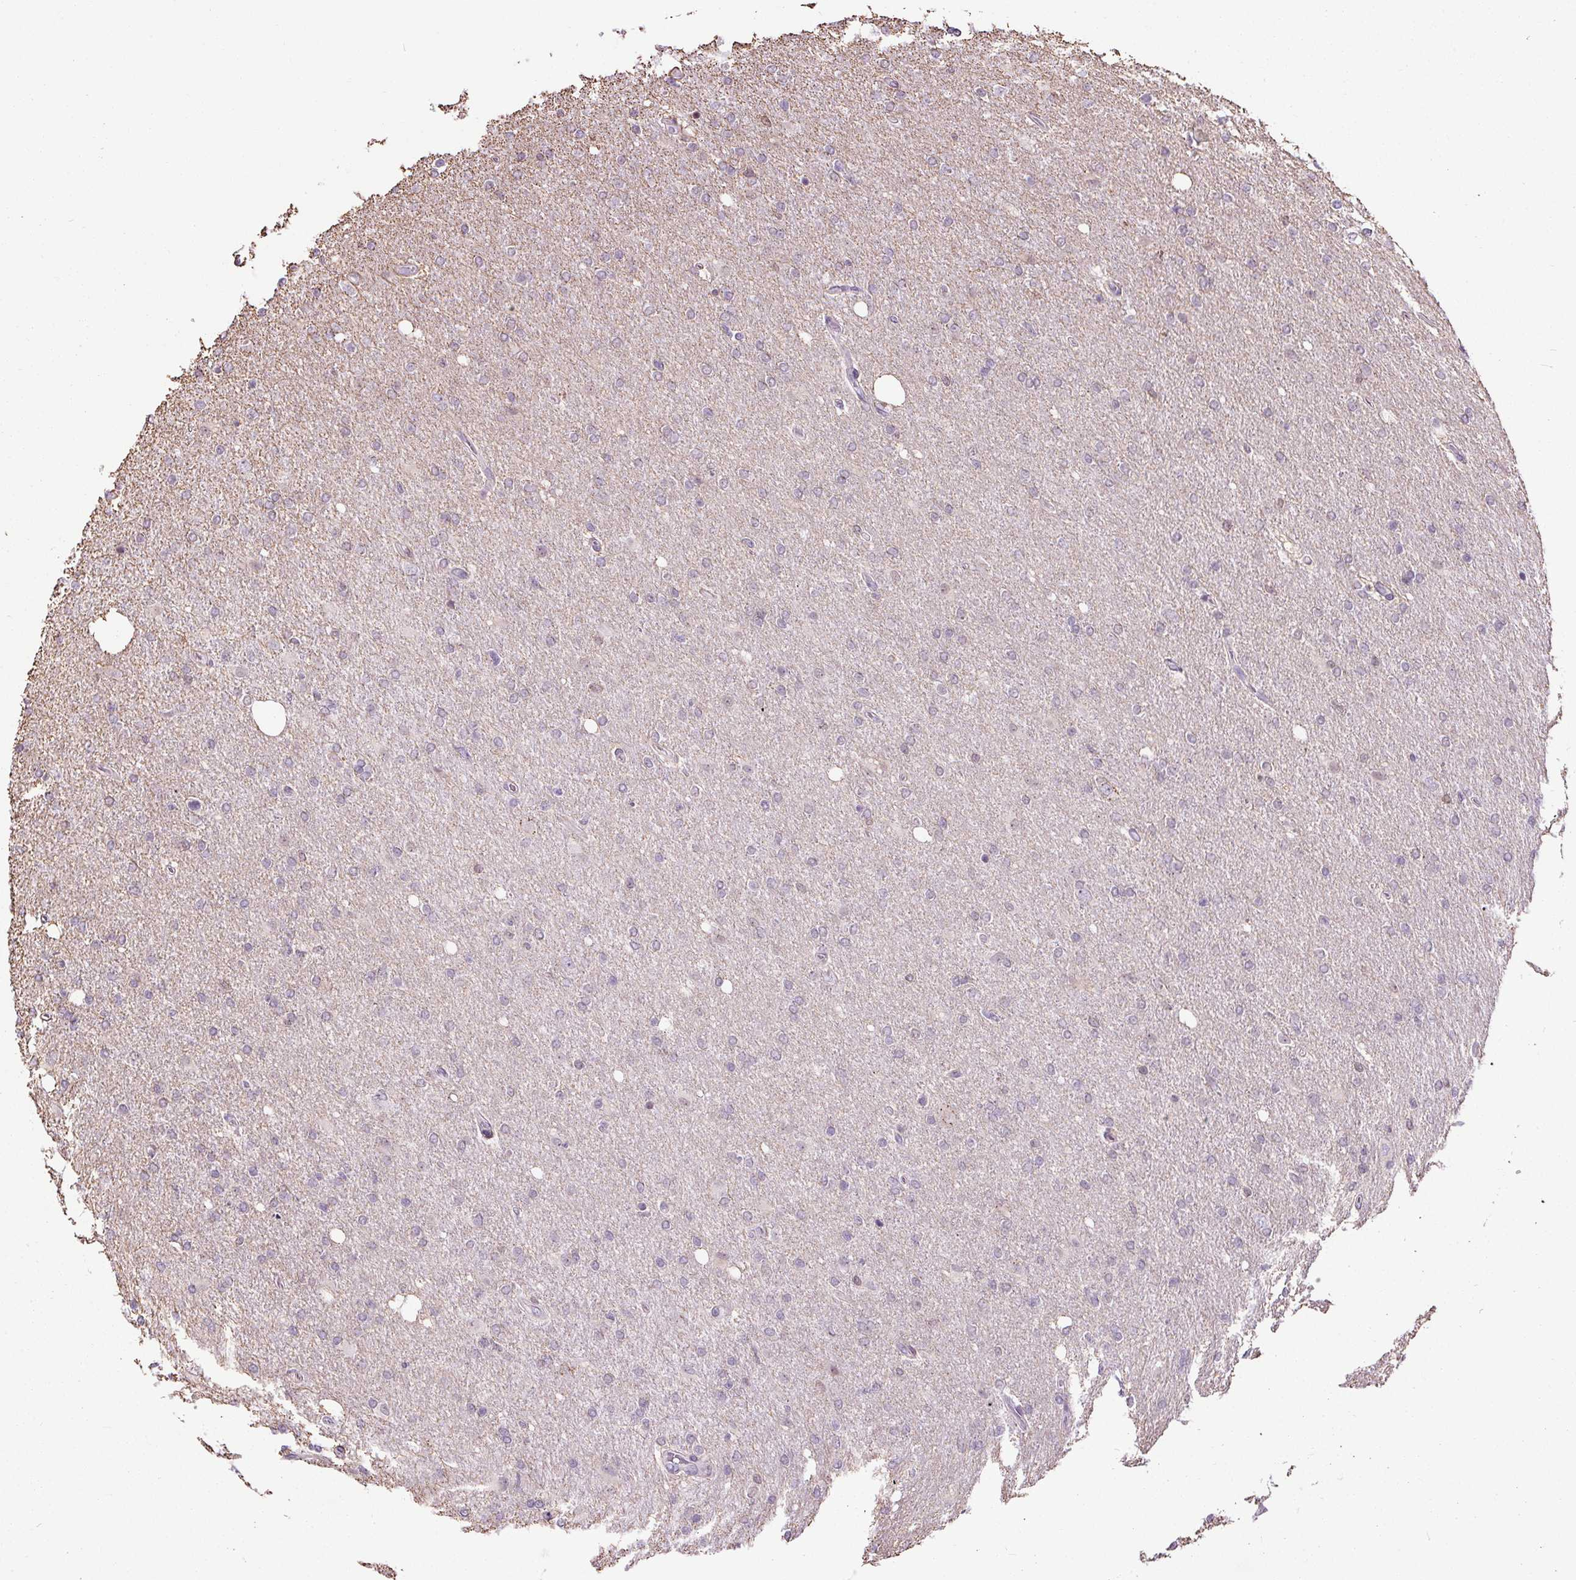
{"staining": {"intensity": "negative", "quantity": "none", "location": "none"}, "tissue": "glioma", "cell_type": "Tumor cells", "image_type": "cancer", "snomed": [{"axis": "morphology", "description": "Glioma, malignant, High grade"}, {"axis": "topography", "description": "Cerebral cortex"}], "caption": "IHC histopathology image of neoplastic tissue: human malignant glioma (high-grade) stained with DAB demonstrates no significant protein expression in tumor cells.", "gene": "TMEM240", "patient": {"sex": "male", "age": 70}}